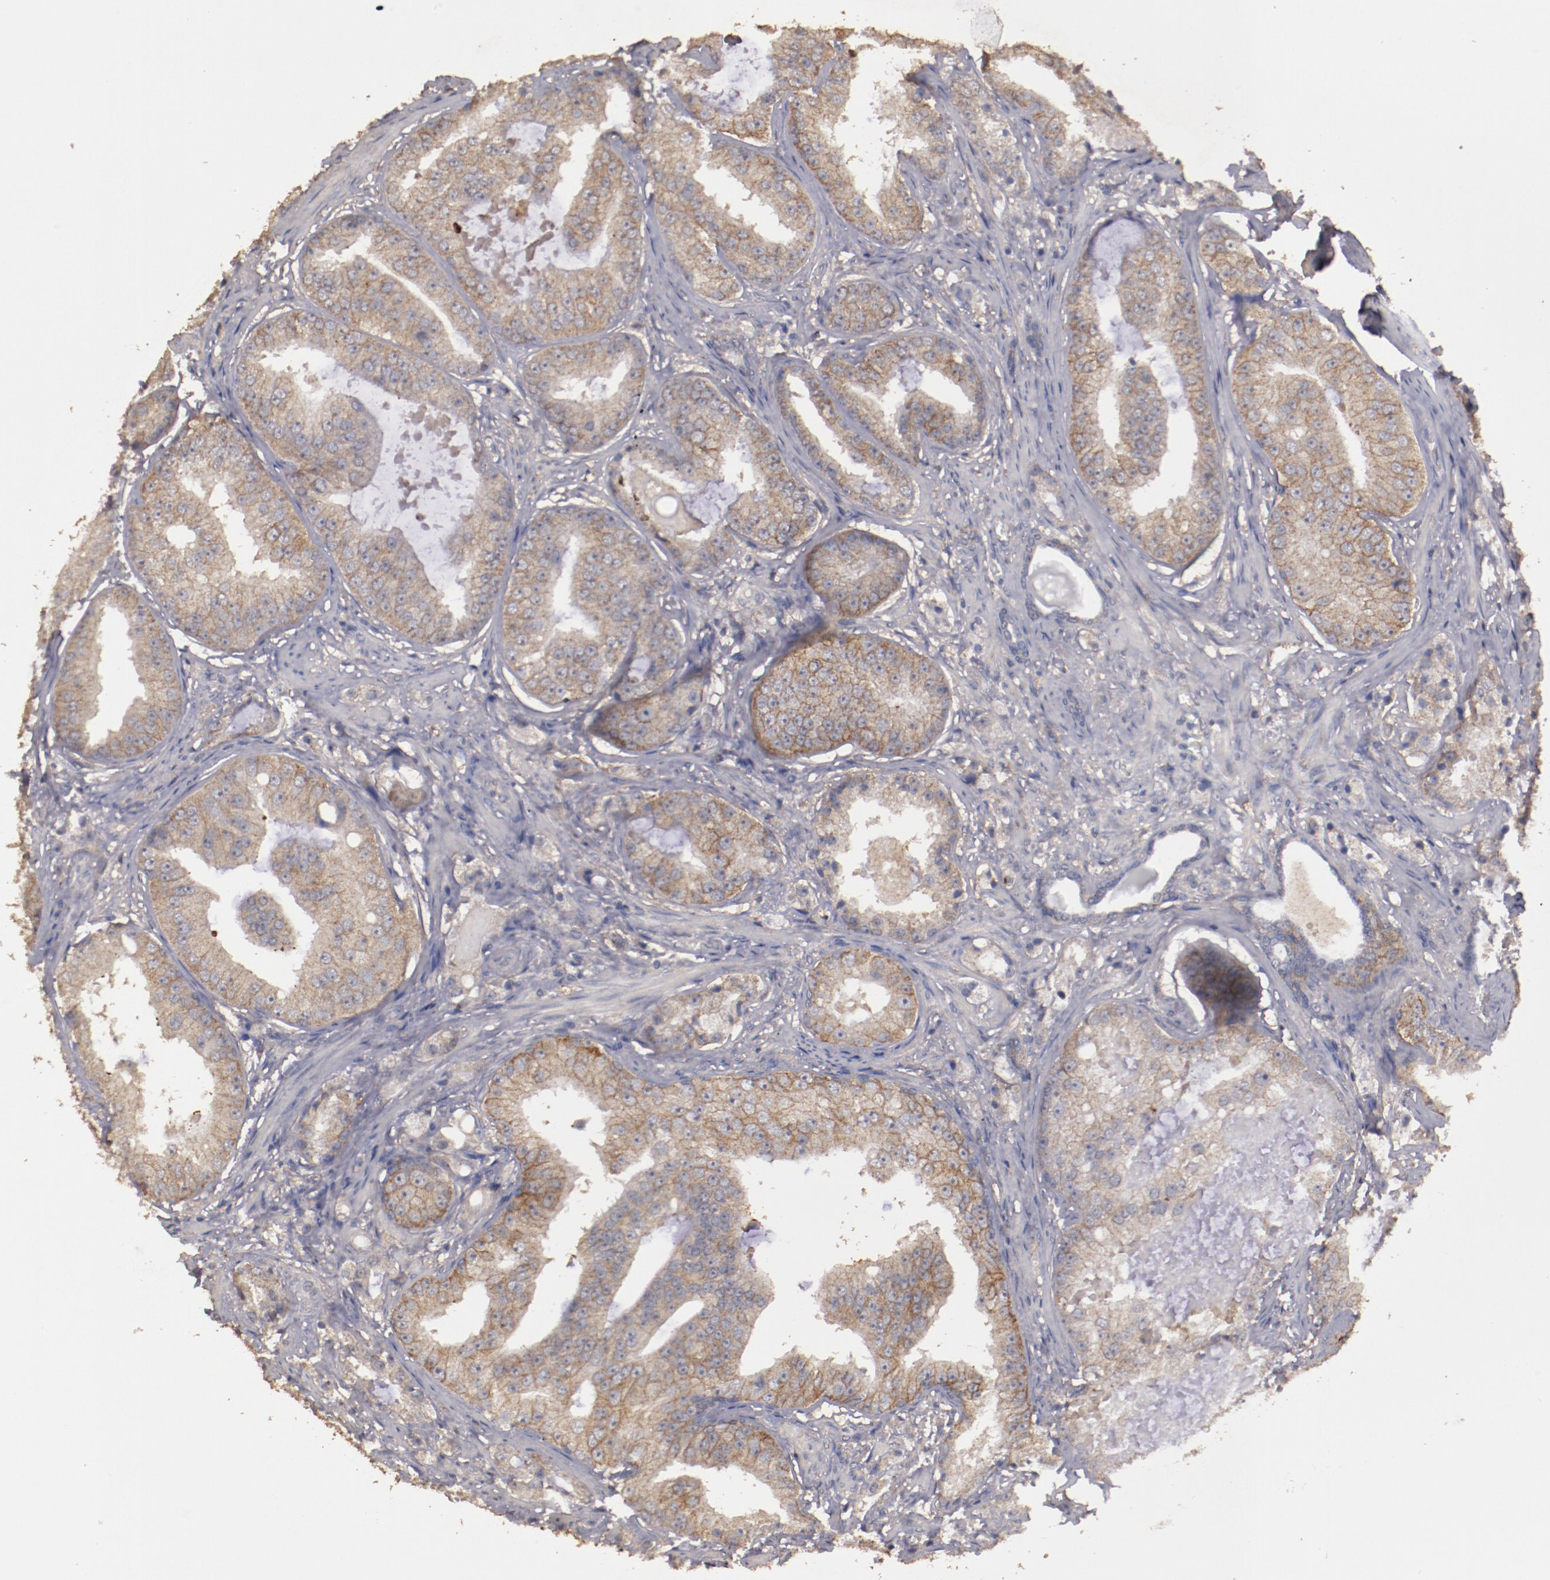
{"staining": {"intensity": "moderate", "quantity": ">75%", "location": "cytoplasmic/membranous"}, "tissue": "prostate cancer", "cell_type": "Tumor cells", "image_type": "cancer", "snomed": [{"axis": "morphology", "description": "Adenocarcinoma, High grade"}, {"axis": "topography", "description": "Prostate"}], "caption": "Human prostate cancer (adenocarcinoma (high-grade)) stained with a brown dye reveals moderate cytoplasmic/membranous positive staining in about >75% of tumor cells.", "gene": "FAT1", "patient": {"sex": "male", "age": 68}}